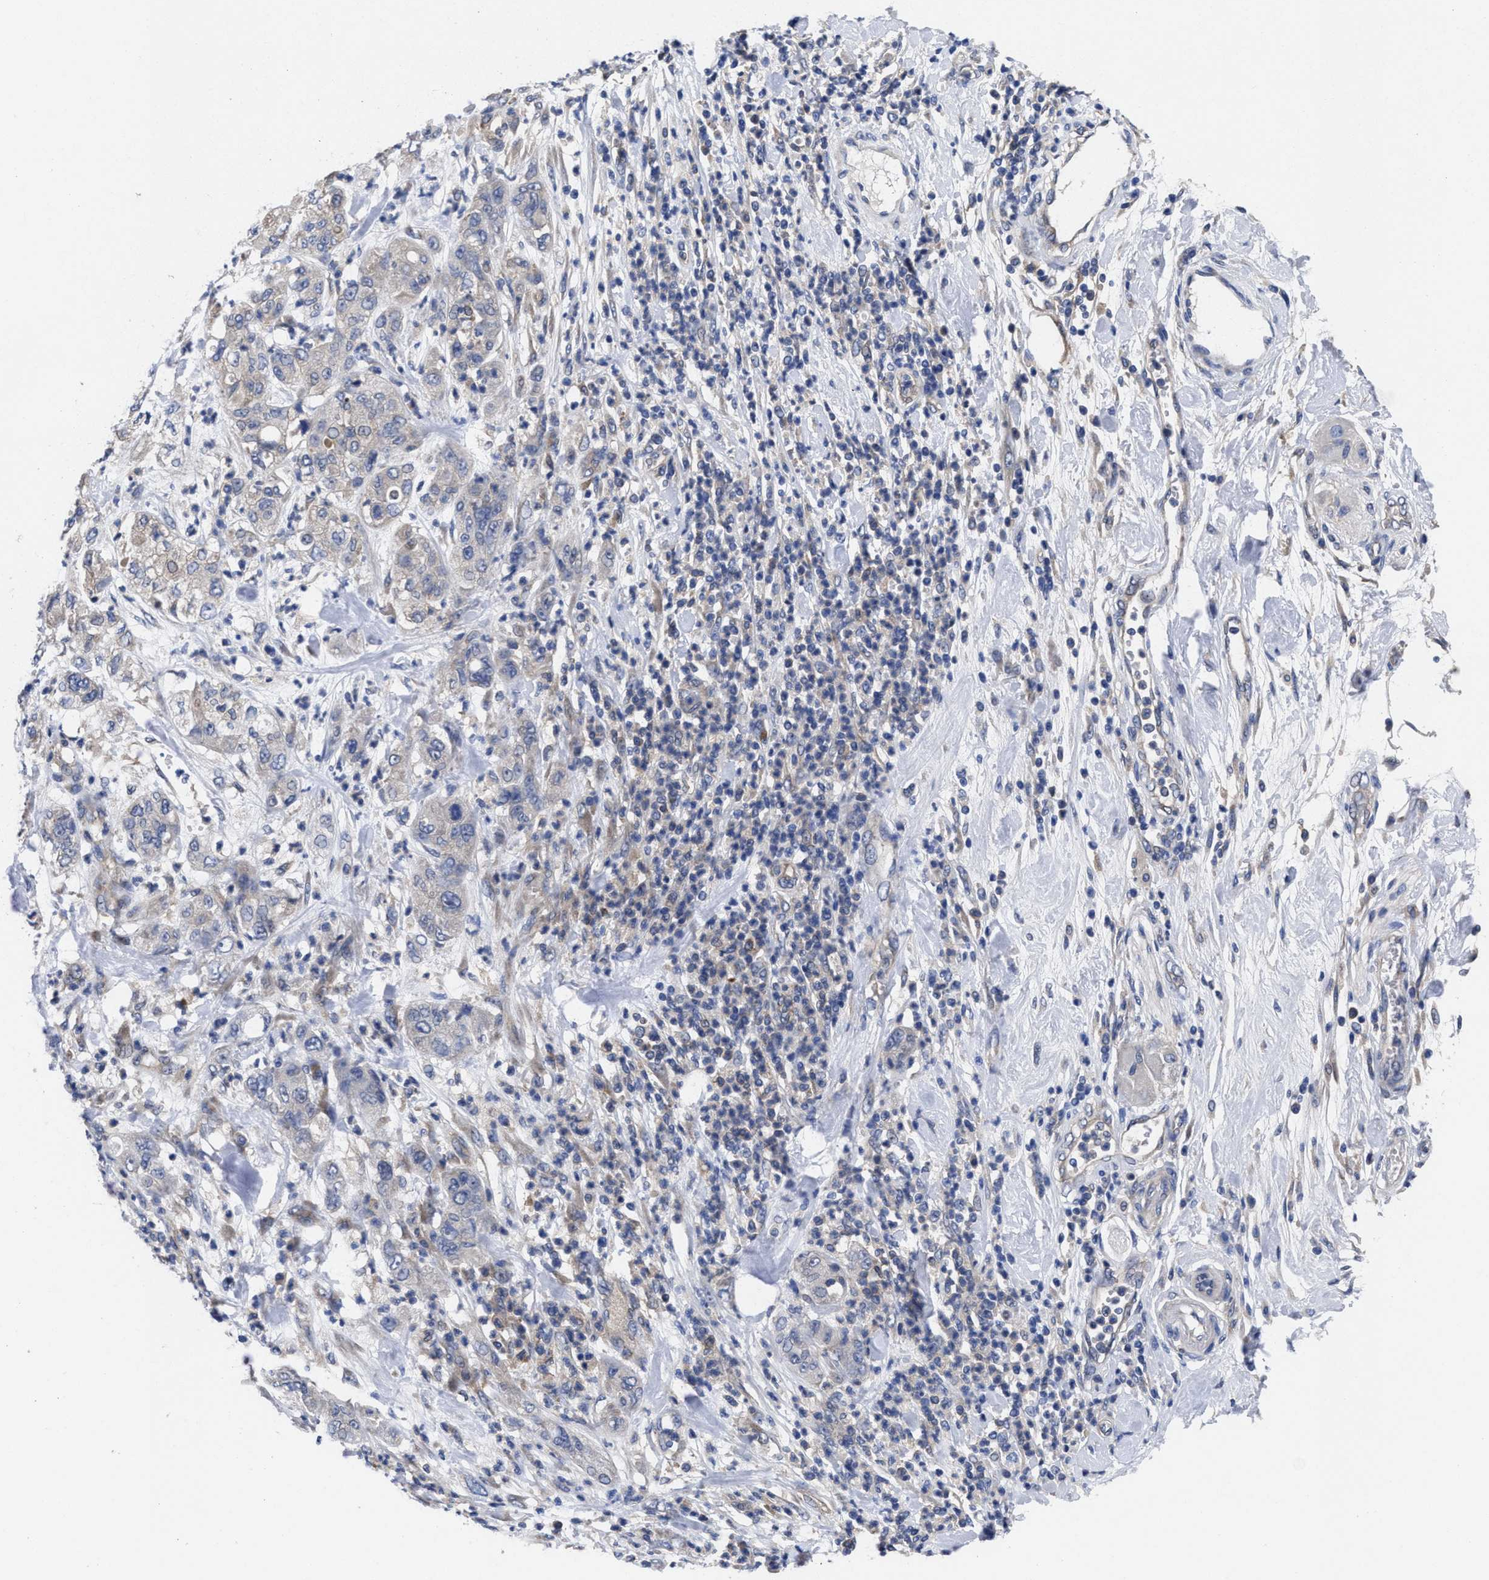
{"staining": {"intensity": "weak", "quantity": "25%-75%", "location": "cytoplasmic/membranous"}, "tissue": "pancreatic cancer", "cell_type": "Tumor cells", "image_type": "cancer", "snomed": [{"axis": "morphology", "description": "Adenocarcinoma, NOS"}, {"axis": "topography", "description": "Pancreas"}], "caption": "Weak cytoplasmic/membranous staining for a protein is seen in approximately 25%-75% of tumor cells of pancreatic adenocarcinoma using immunohistochemistry (IHC).", "gene": "TXNDC17", "patient": {"sex": "female", "age": 78}}